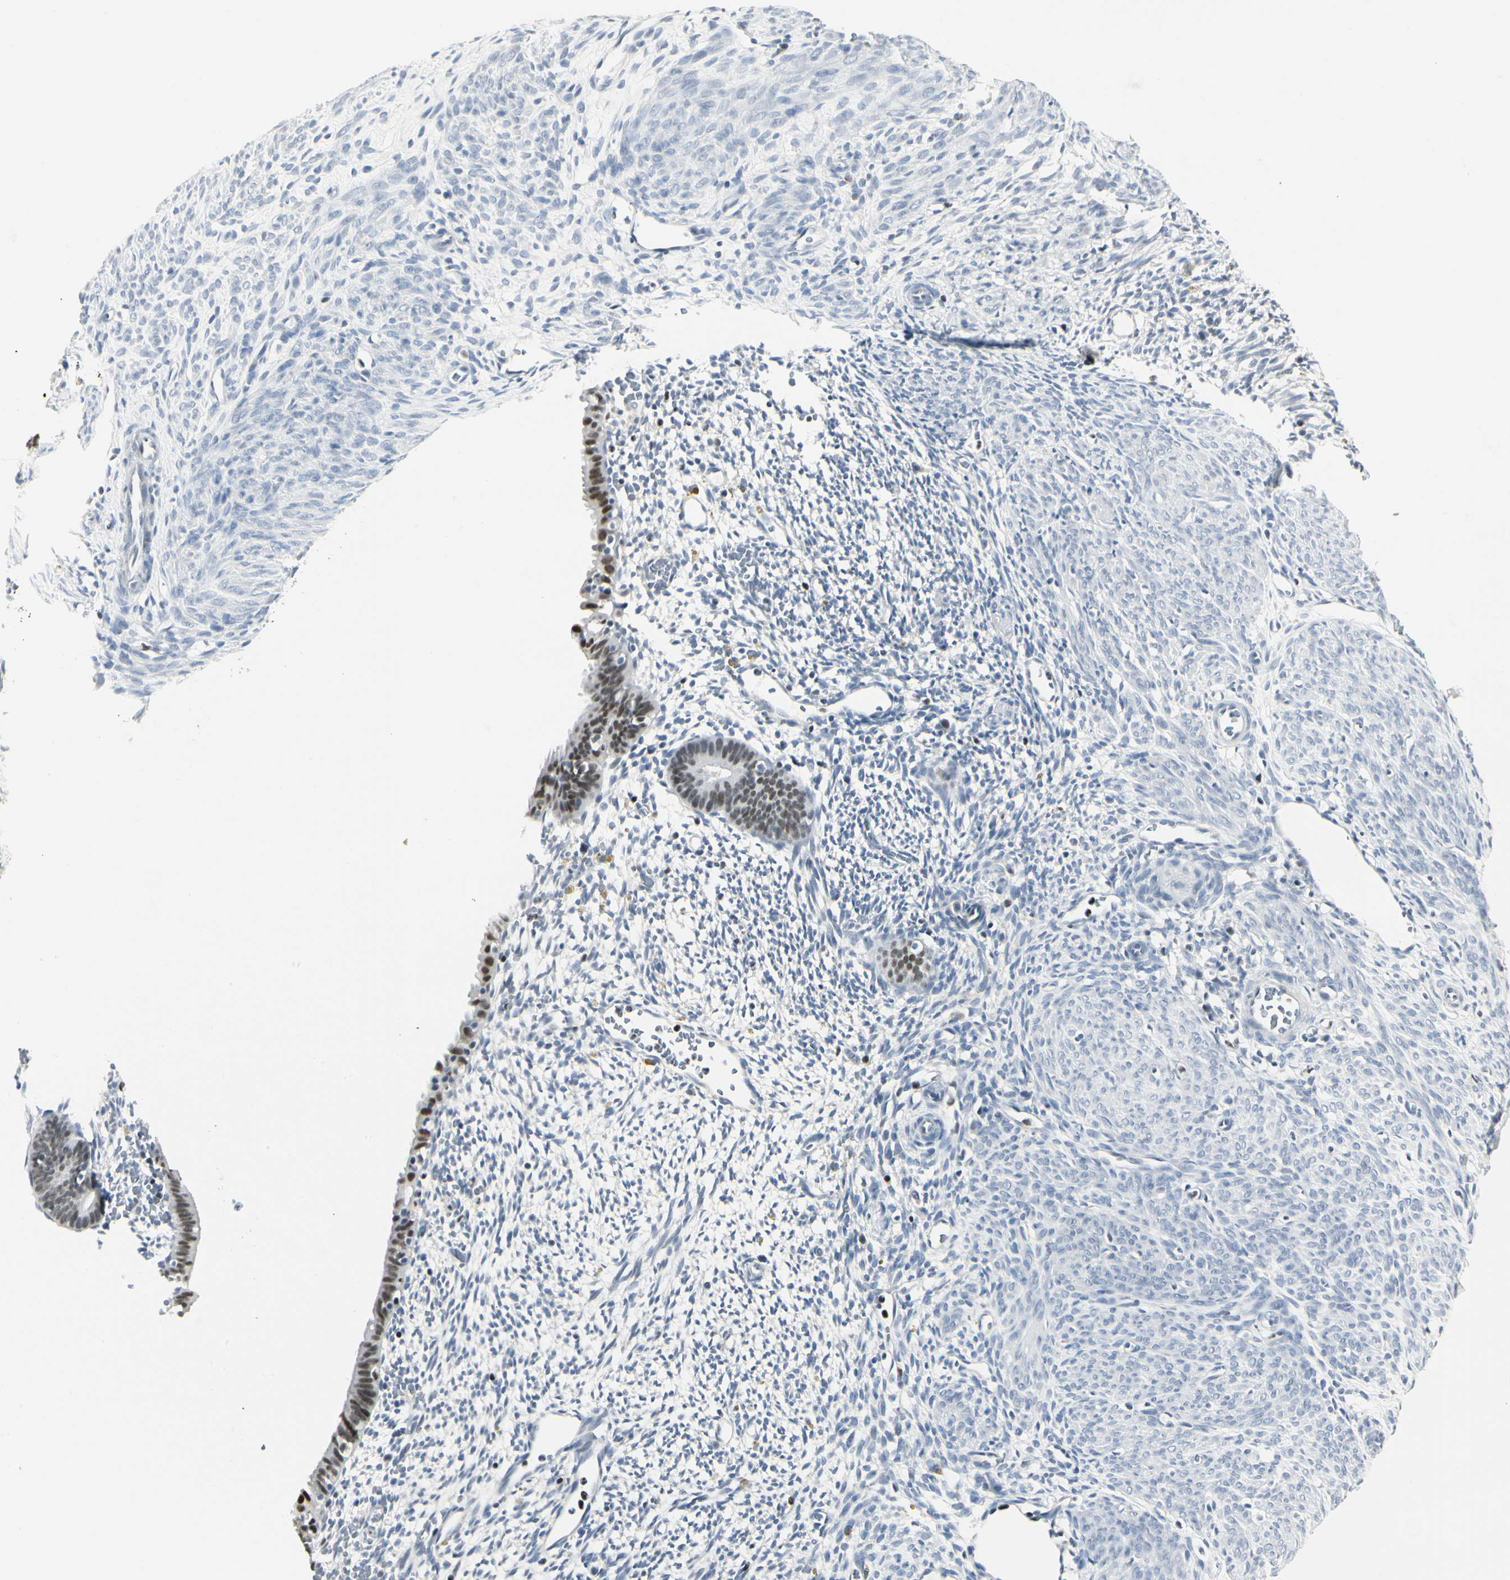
{"staining": {"intensity": "negative", "quantity": "none", "location": "none"}, "tissue": "endometrium", "cell_type": "Cells in endometrial stroma", "image_type": "normal", "snomed": [{"axis": "morphology", "description": "Normal tissue, NOS"}, {"axis": "morphology", "description": "Atrophy, NOS"}, {"axis": "topography", "description": "Uterus"}, {"axis": "topography", "description": "Endometrium"}], "caption": "Protein analysis of normal endometrium exhibits no significant staining in cells in endometrial stroma.", "gene": "ZBTB7B", "patient": {"sex": "female", "age": 68}}